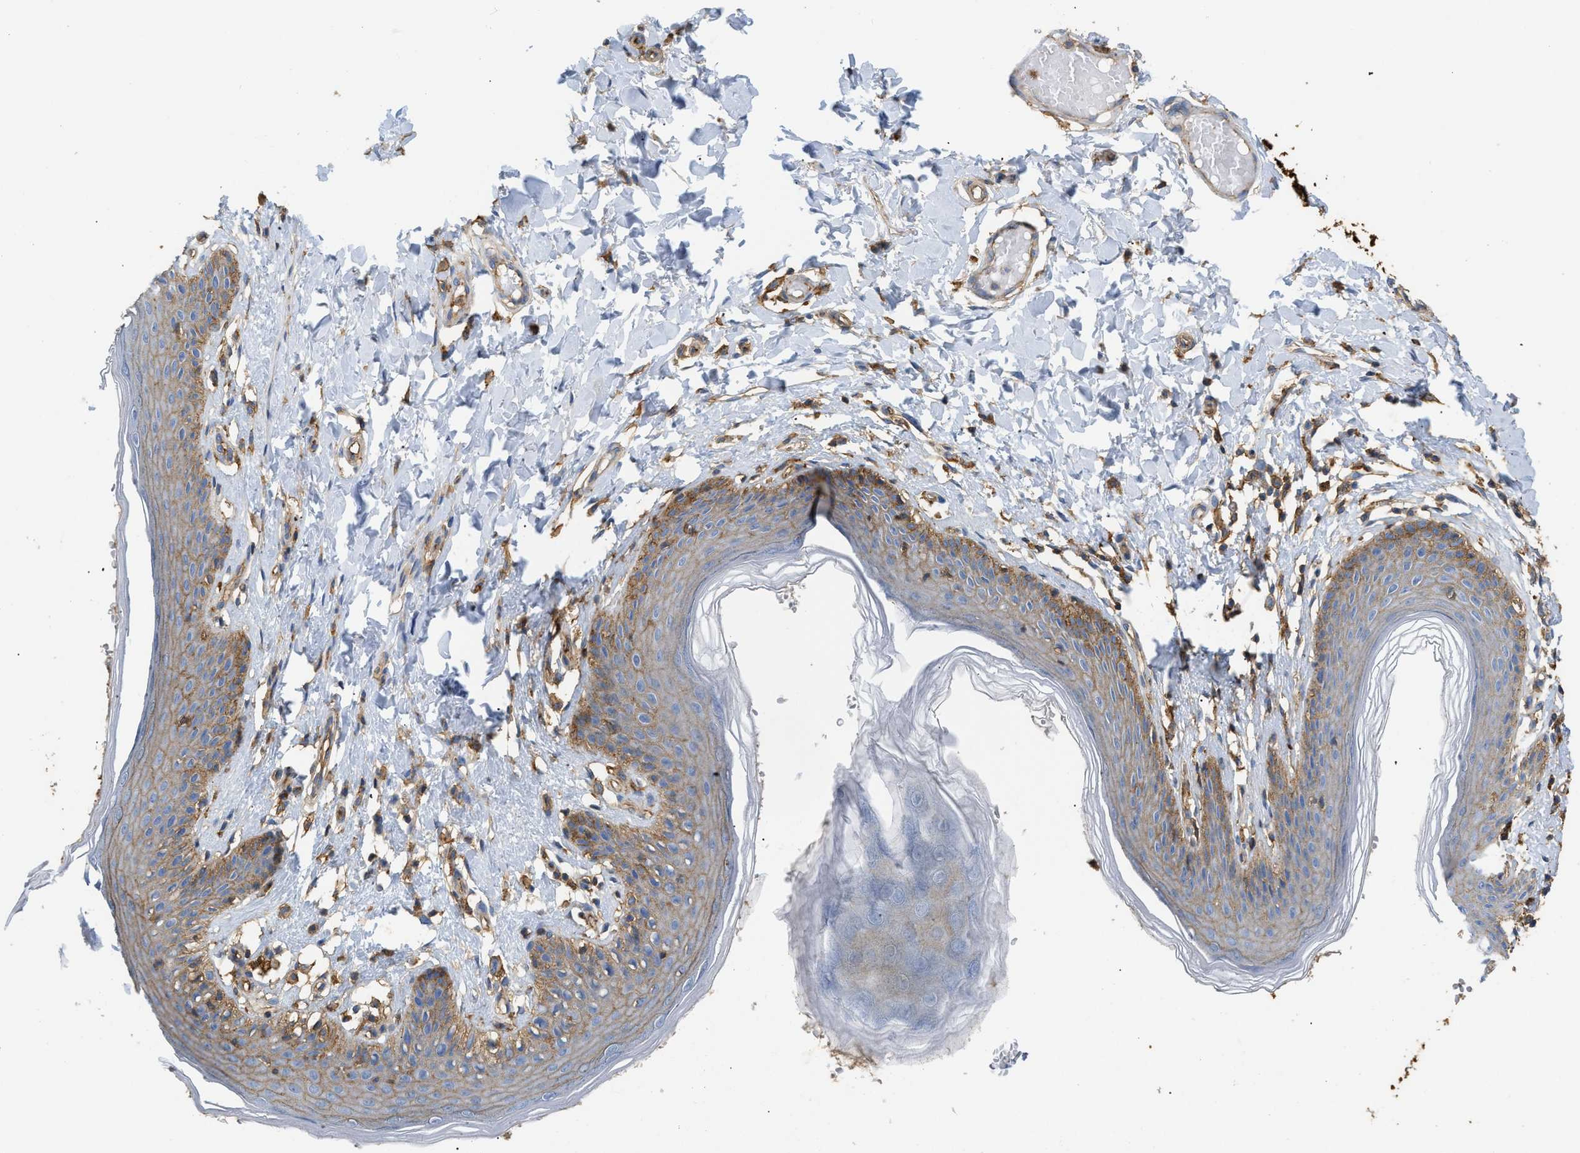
{"staining": {"intensity": "moderate", "quantity": ">75%", "location": "cytoplasmic/membranous"}, "tissue": "skin", "cell_type": "Epidermal cells", "image_type": "normal", "snomed": [{"axis": "morphology", "description": "Normal tissue, NOS"}, {"axis": "topography", "description": "Vulva"}], "caption": "IHC histopathology image of unremarkable skin stained for a protein (brown), which displays medium levels of moderate cytoplasmic/membranous expression in about >75% of epidermal cells.", "gene": "GNB4", "patient": {"sex": "female", "age": 66}}